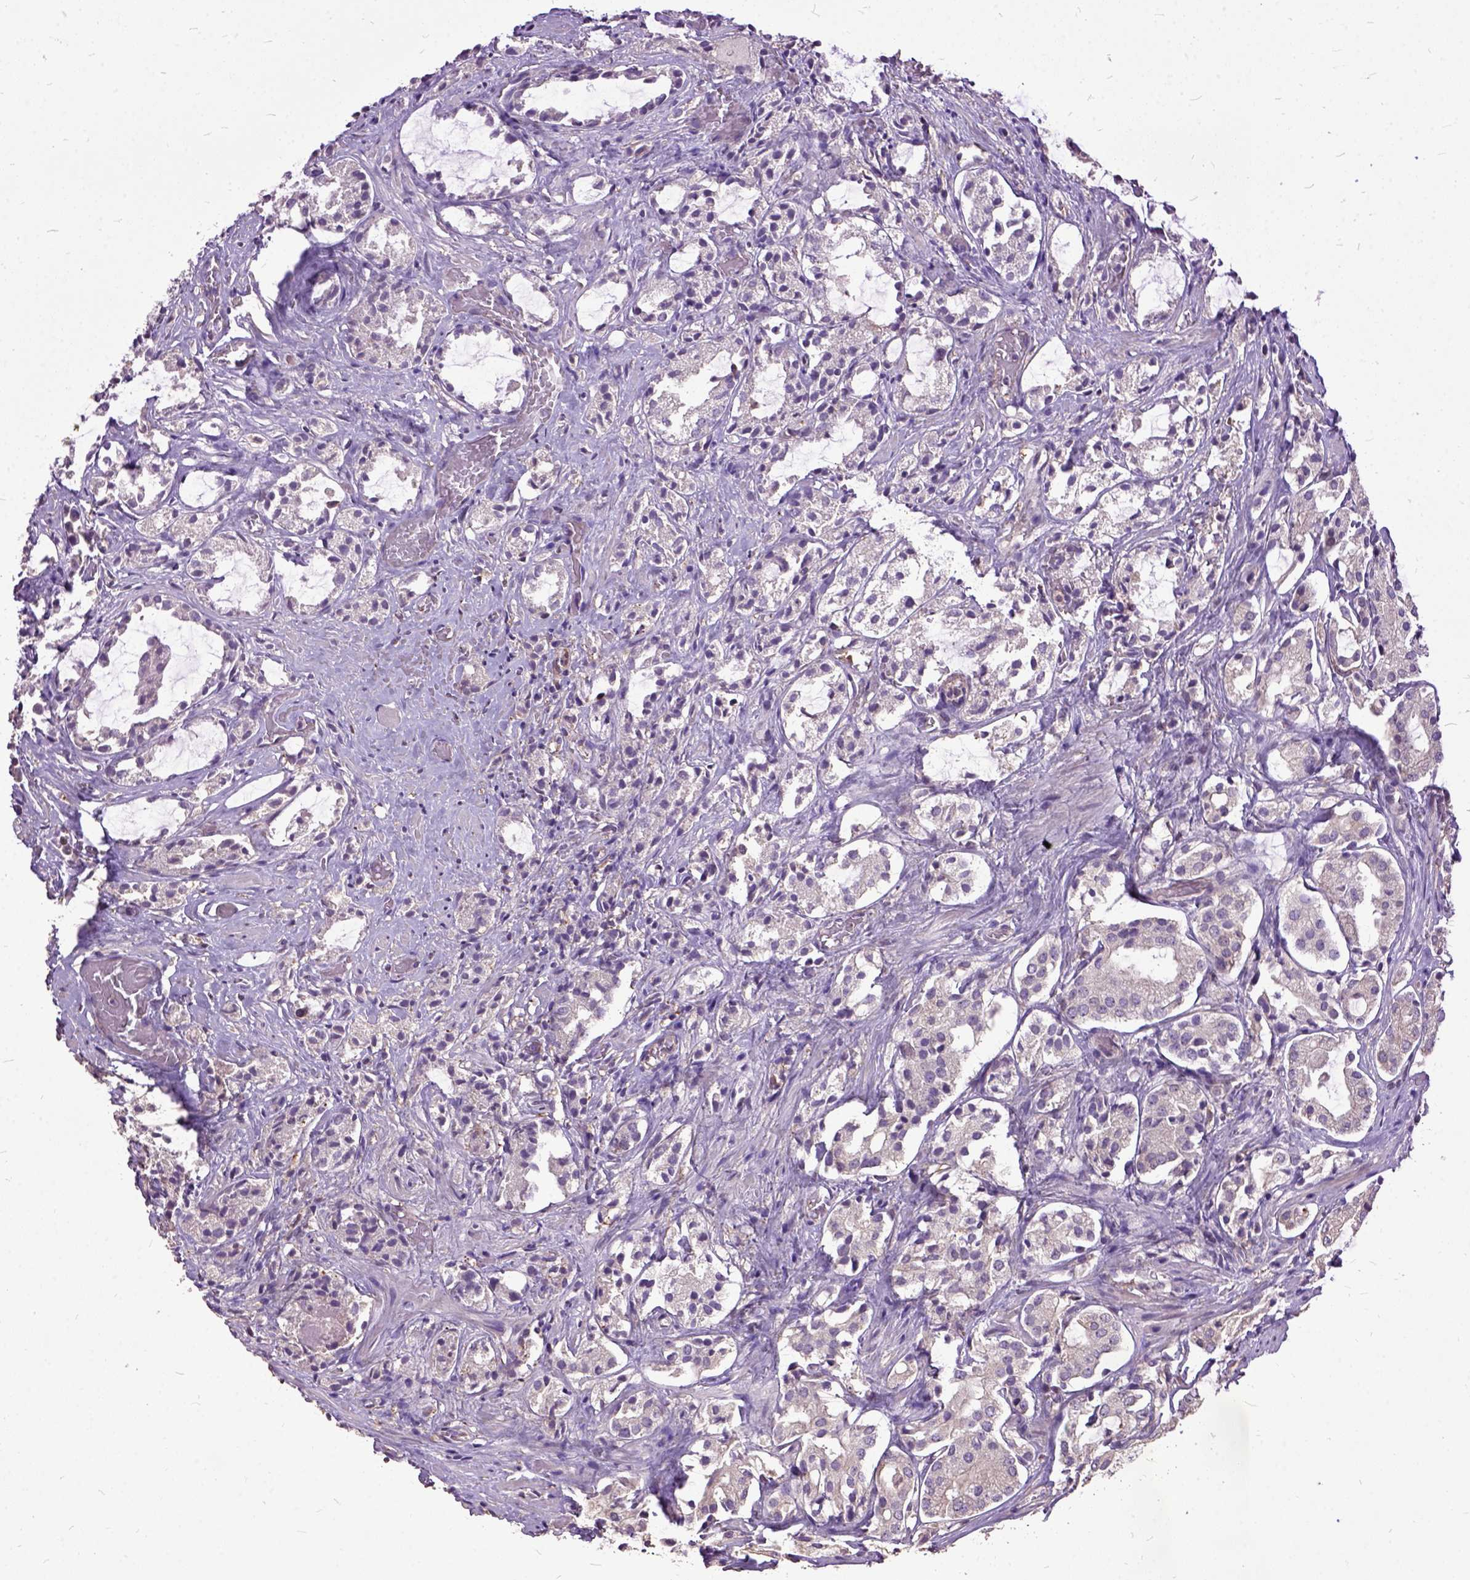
{"staining": {"intensity": "negative", "quantity": "none", "location": "none"}, "tissue": "prostate cancer", "cell_type": "Tumor cells", "image_type": "cancer", "snomed": [{"axis": "morphology", "description": "Adenocarcinoma, NOS"}, {"axis": "topography", "description": "Prostate"}], "caption": "Photomicrograph shows no significant protein staining in tumor cells of prostate adenocarcinoma.", "gene": "AREG", "patient": {"sex": "male", "age": 66}}